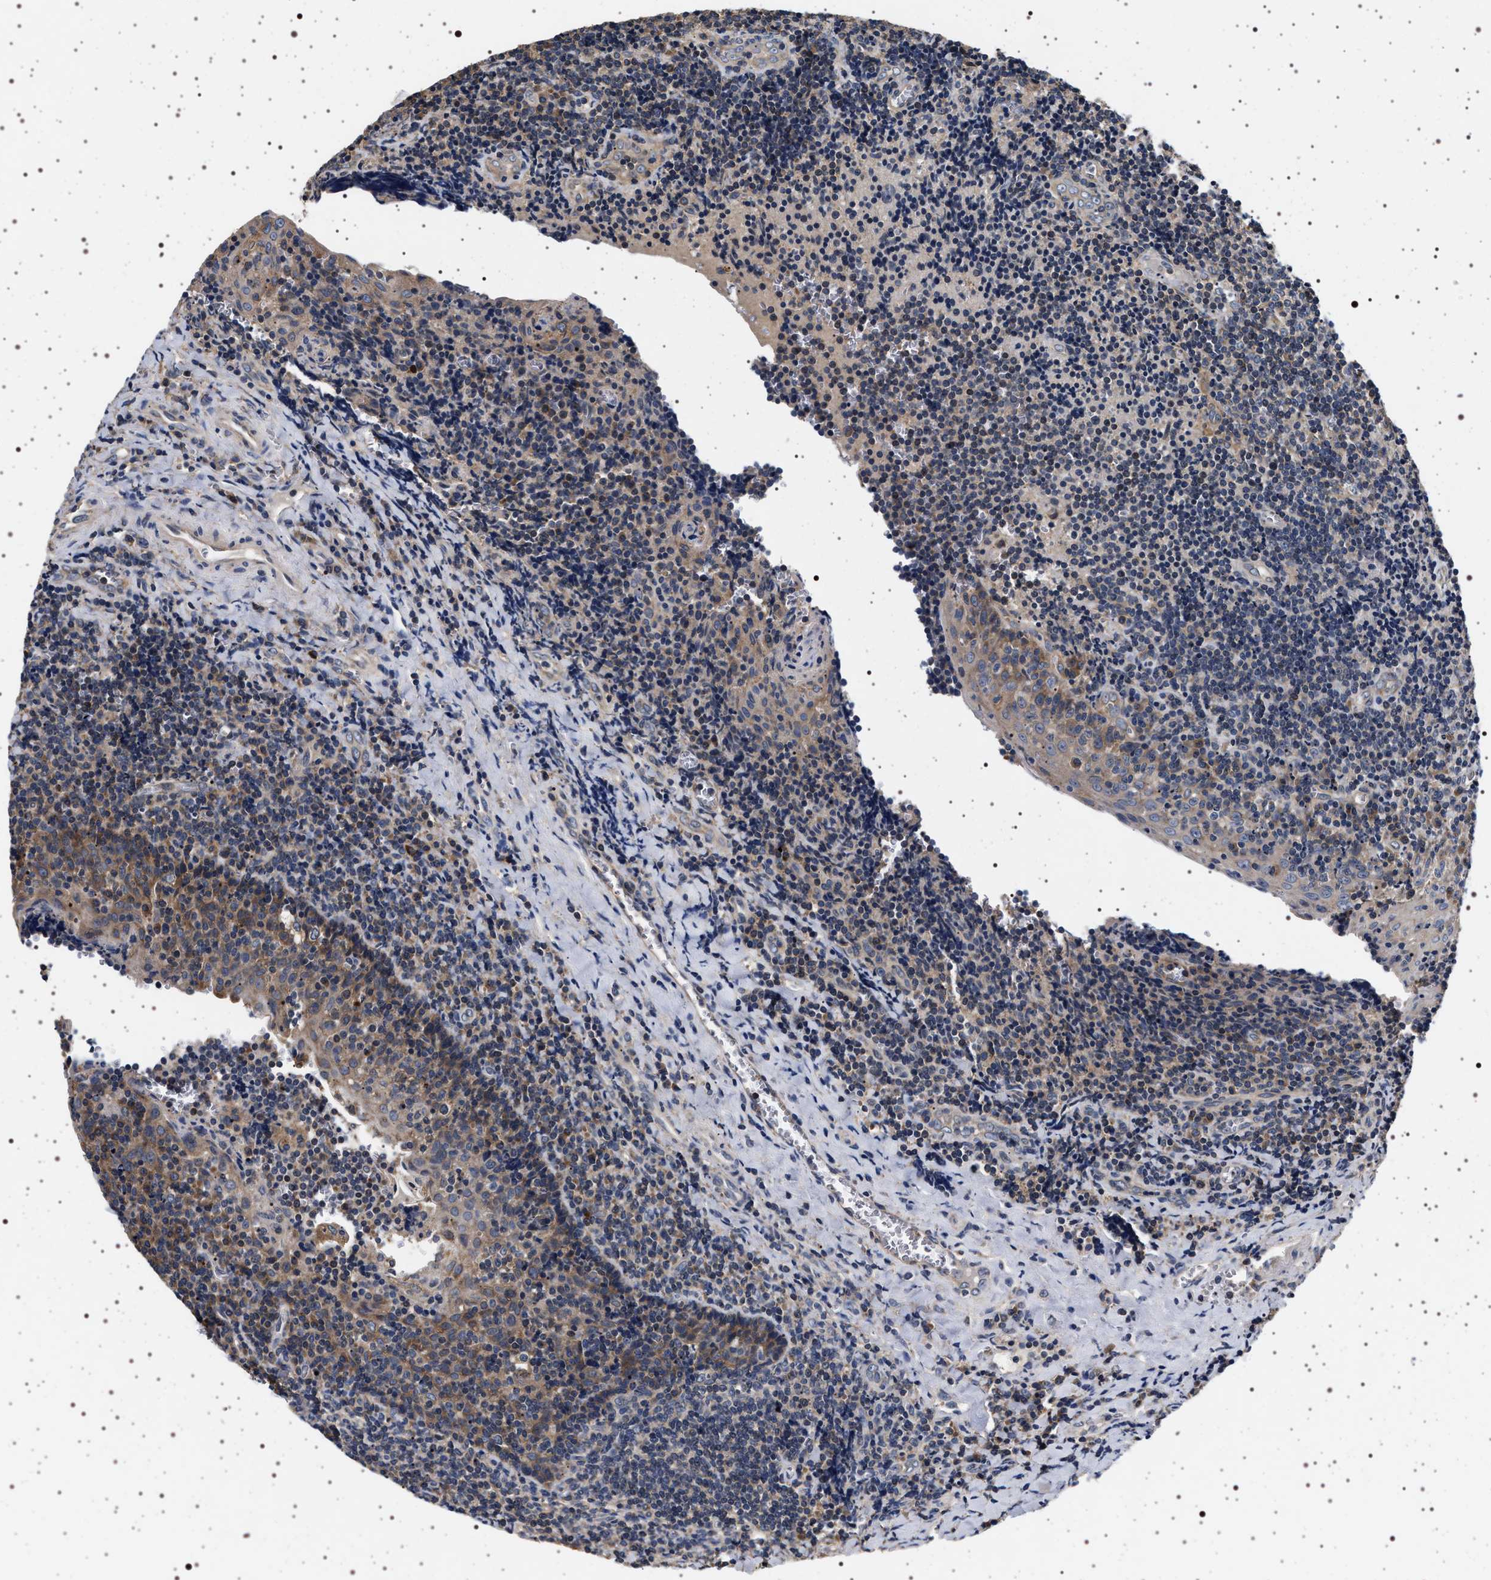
{"staining": {"intensity": "moderate", "quantity": "<25%", "location": "cytoplasmic/membranous"}, "tissue": "tonsil", "cell_type": "Germinal center cells", "image_type": "normal", "snomed": [{"axis": "morphology", "description": "Normal tissue, NOS"}, {"axis": "morphology", "description": "Inflammation, NOS"}, {"axis": "topography", "description": "Tonsil"}], "caption": "Immunohistochemistry (IHC) (DAB) staining of normal human tonsil displays moderate cytoplasmic/membranous protein positivity in about <25% of germinal center cells.", "gene": "DCBLD2", "patient": {"sex": "female", "age": 31}}